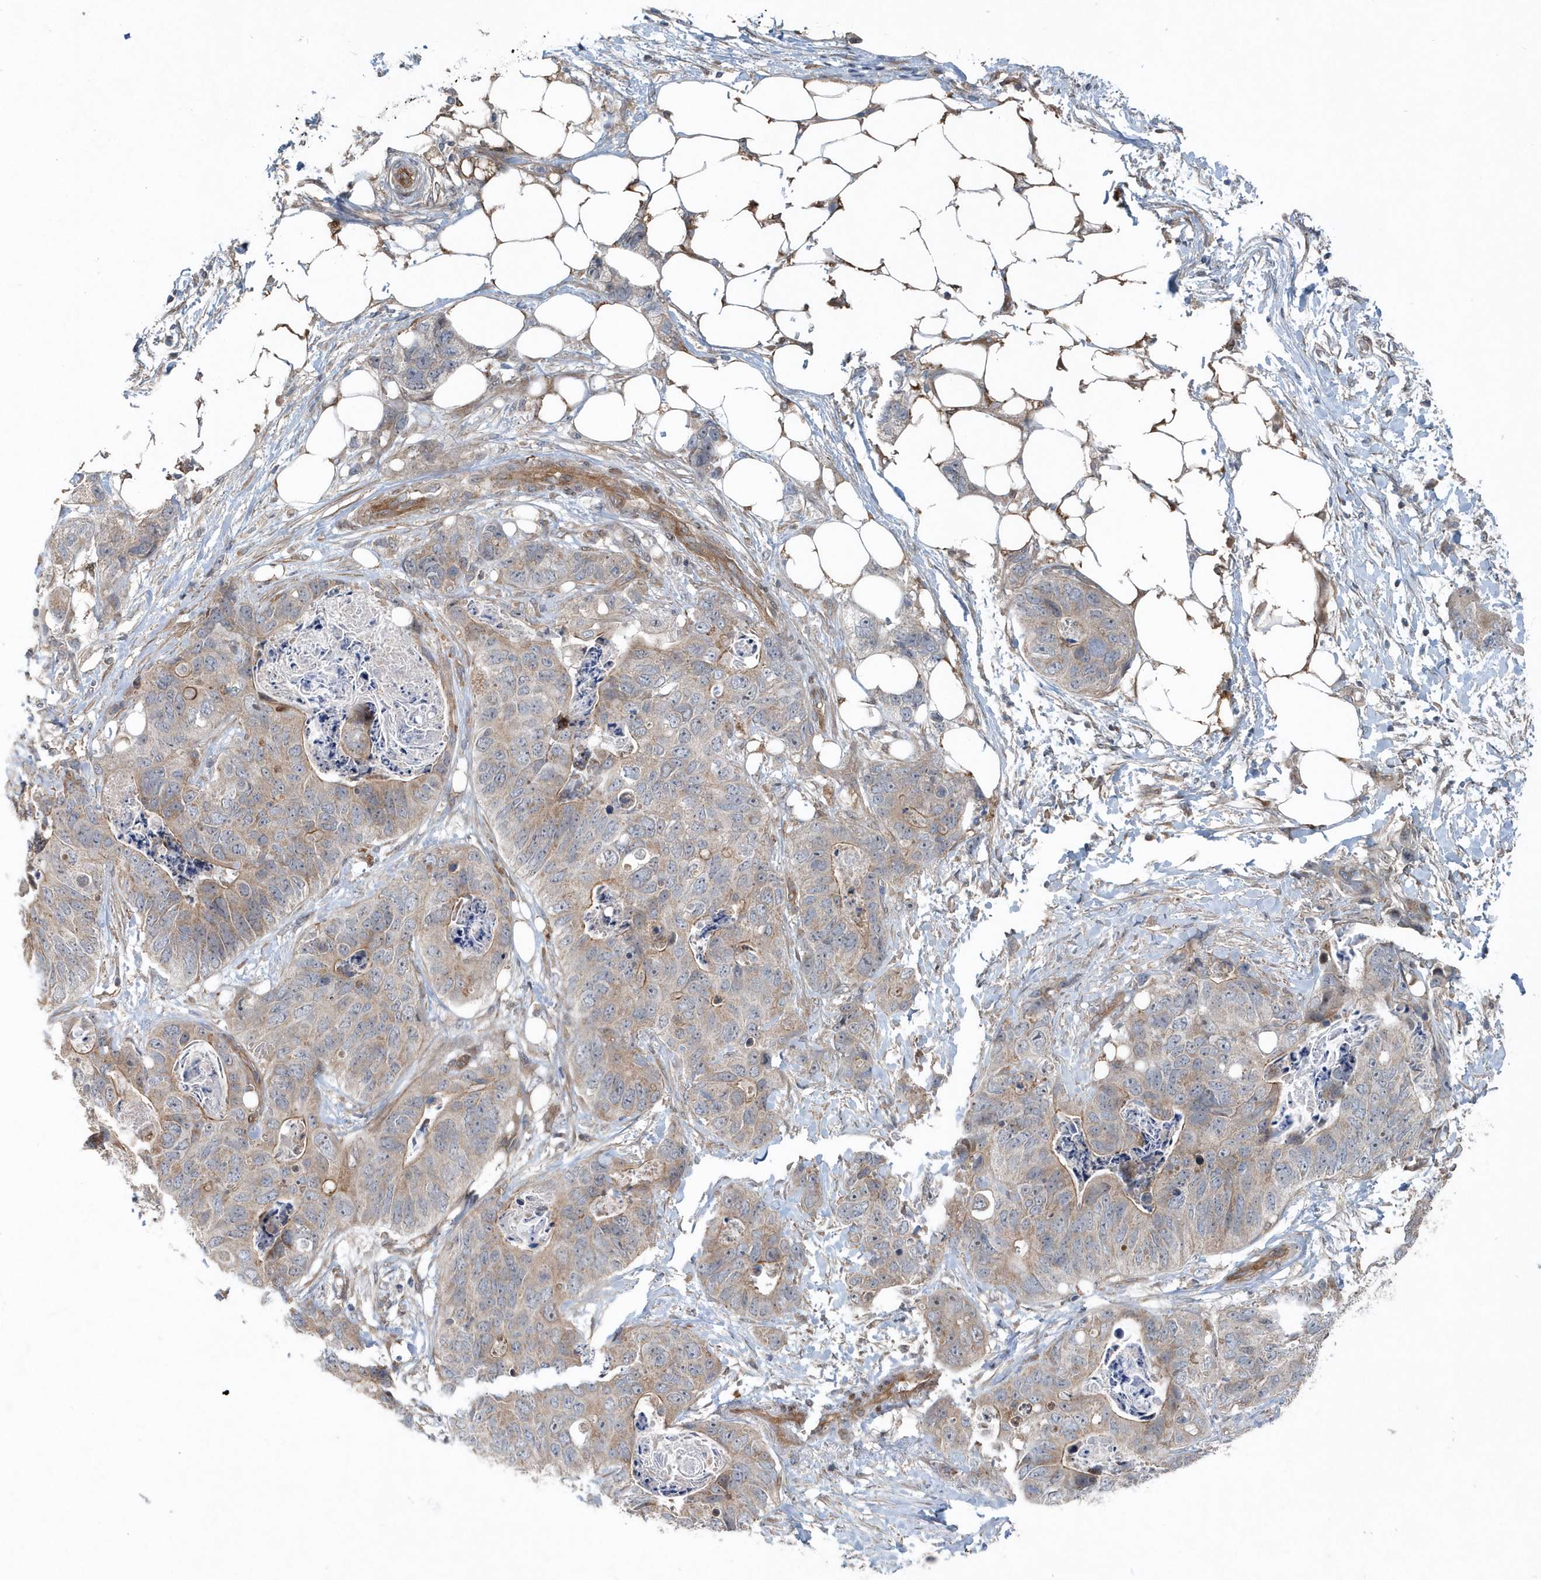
{"staining": {"intensity": "weak", "quantity": "<25%", "location": "cytoplasmic/membranous"}, "tissue": "stomach cancer", "cell_type": "Tumor cells", "image_type": "cancer", "snomed": [{"axis": "morphology", "description": "Adenocarcinoma, NOS"}, {"axis": "topography", "description": "Stomach"}], "caption": "The photomicrograph demonstrates no staining of tumor cells in stomach cancer (adenocarcinoma).", "gene": "MCC", "patient": {"sex": "female", "age": 89}}